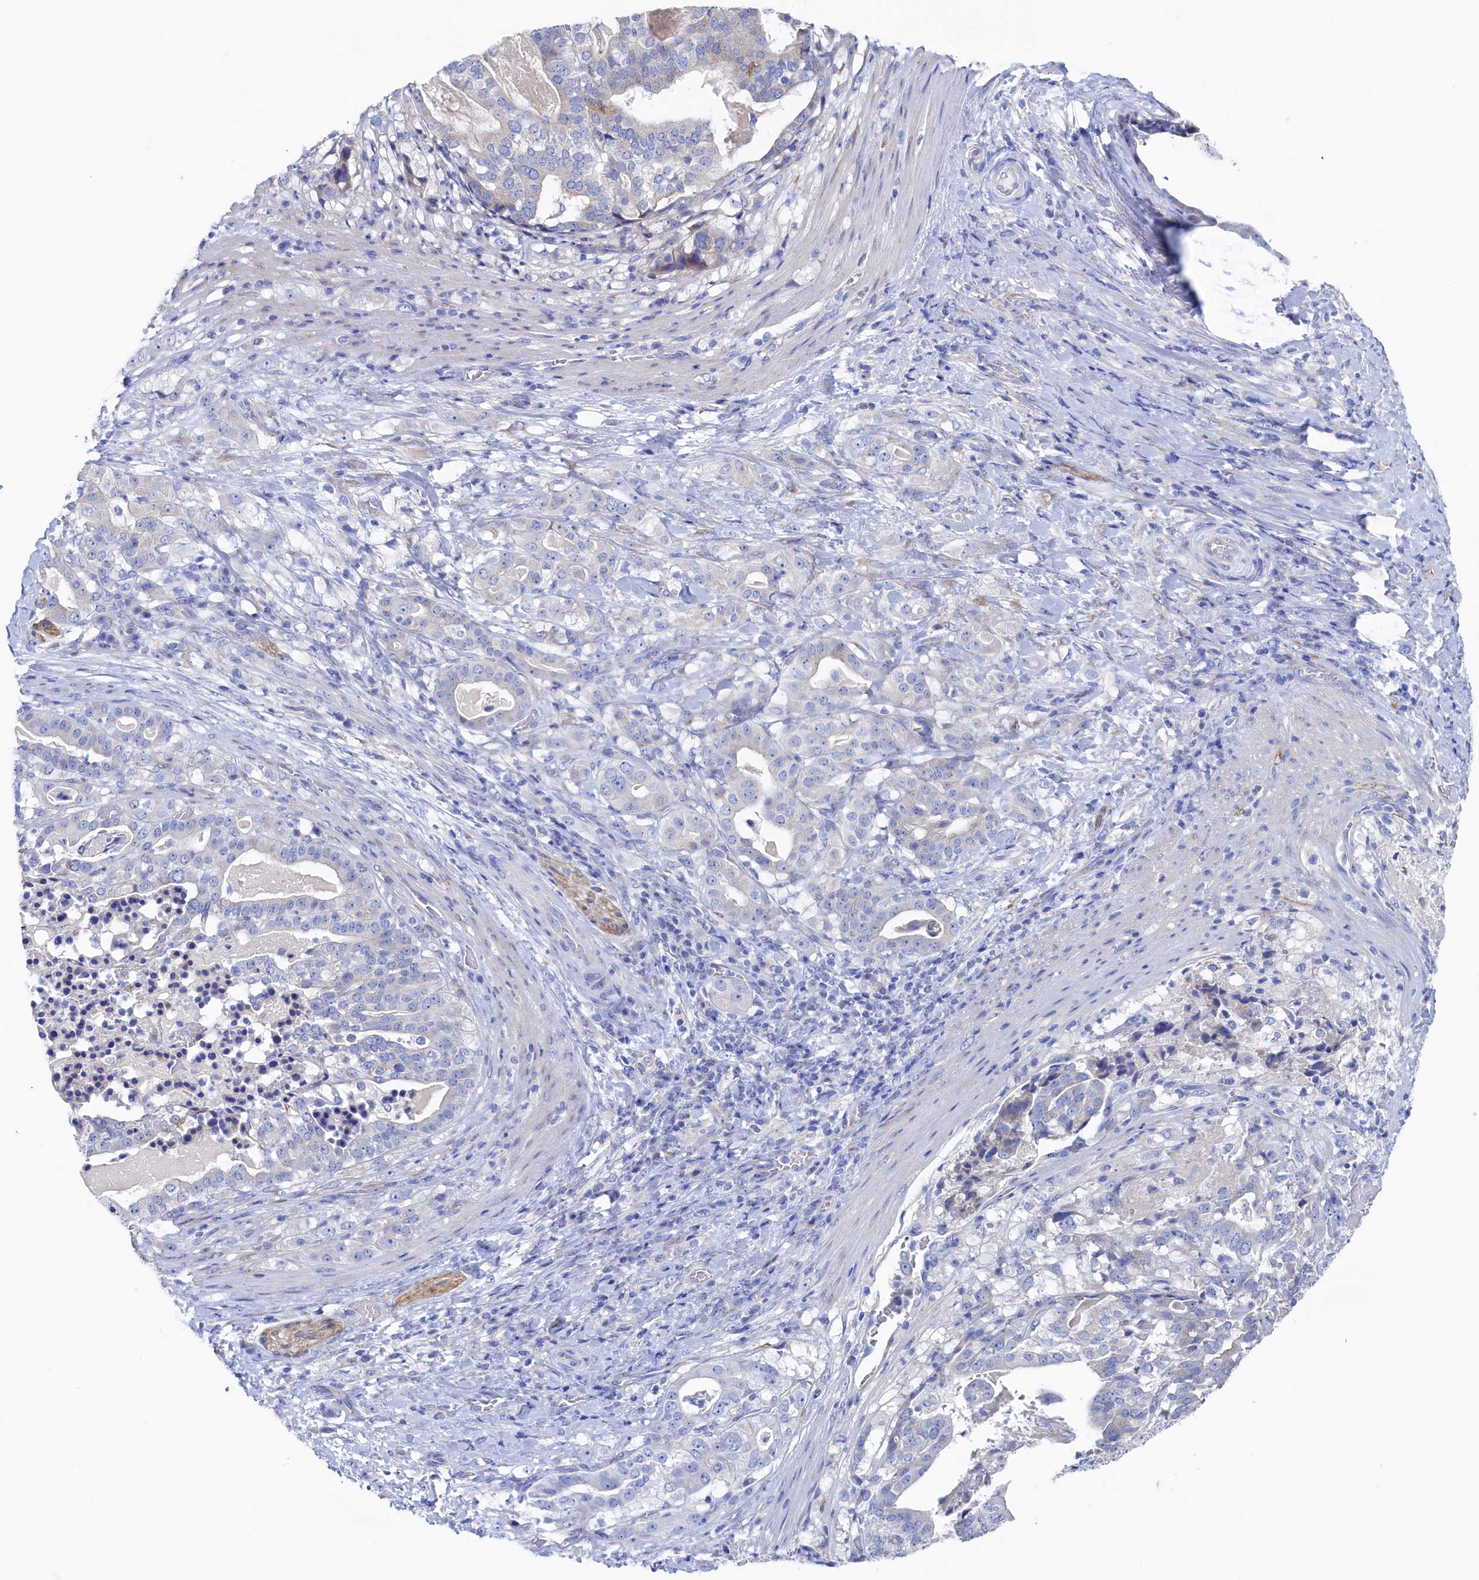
{"staining": {"intensity": "negative", "quantity": "none", "location": "none"}, "tissue": "stomach cancer", "cell_type": "Tumor cells", "image_type": "cancer", "snomed": [{"axis": "morphology", "description": "Adenocarcinoma, NOS"}, {"axis": "topography", "description": "Stomach"}], "caption": "The IHC micrograph has no significant expression in tumor cells of adenocarcinoma (stomach) tissue.", "gene": "TMOD2", "patient": {"sex": "male", "age": 48}}